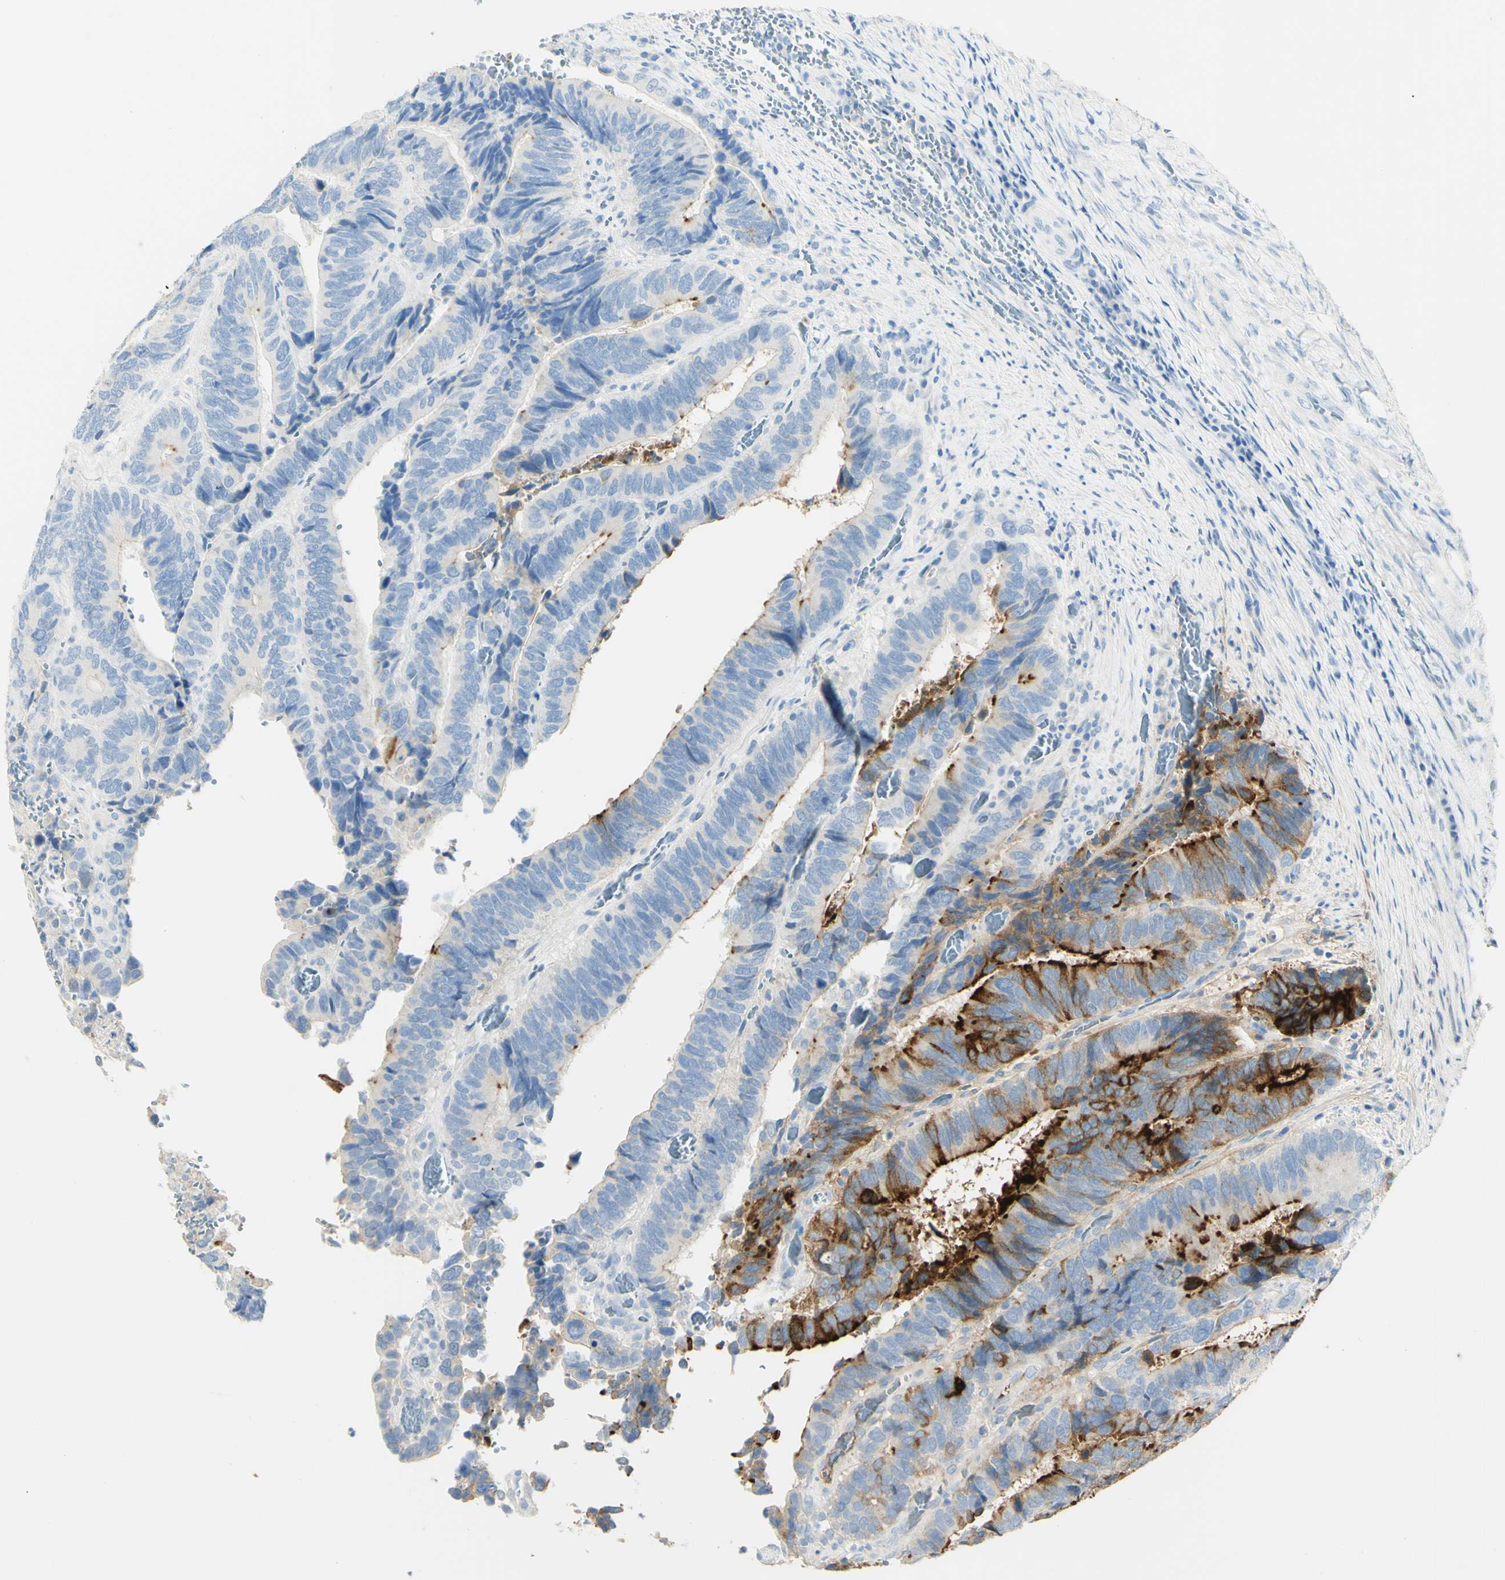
{"staining": {"intensity": "strong", "quantity": "<25%", "location": "cytoplasmic/membranous"}, "tissue": "colorectal cancer", "cell_type": "Tumor cells", "image_type": "cancer", "snomed": [{"axis": "morphology", "description": "Adenocarcinoma, NOS"}, {"axis": "topography", "description": "Colon"}], "caption": "Strong cytoplasmic/membranous expression is appreciated in approximately <25% of tumor cells in colorectal cancer. Immunohistochemistry (ihc) stains the protein in brown and the nuclei are stained blue.", "gene": "PIGR", "patient": {"sex": "male", "age": 72}}